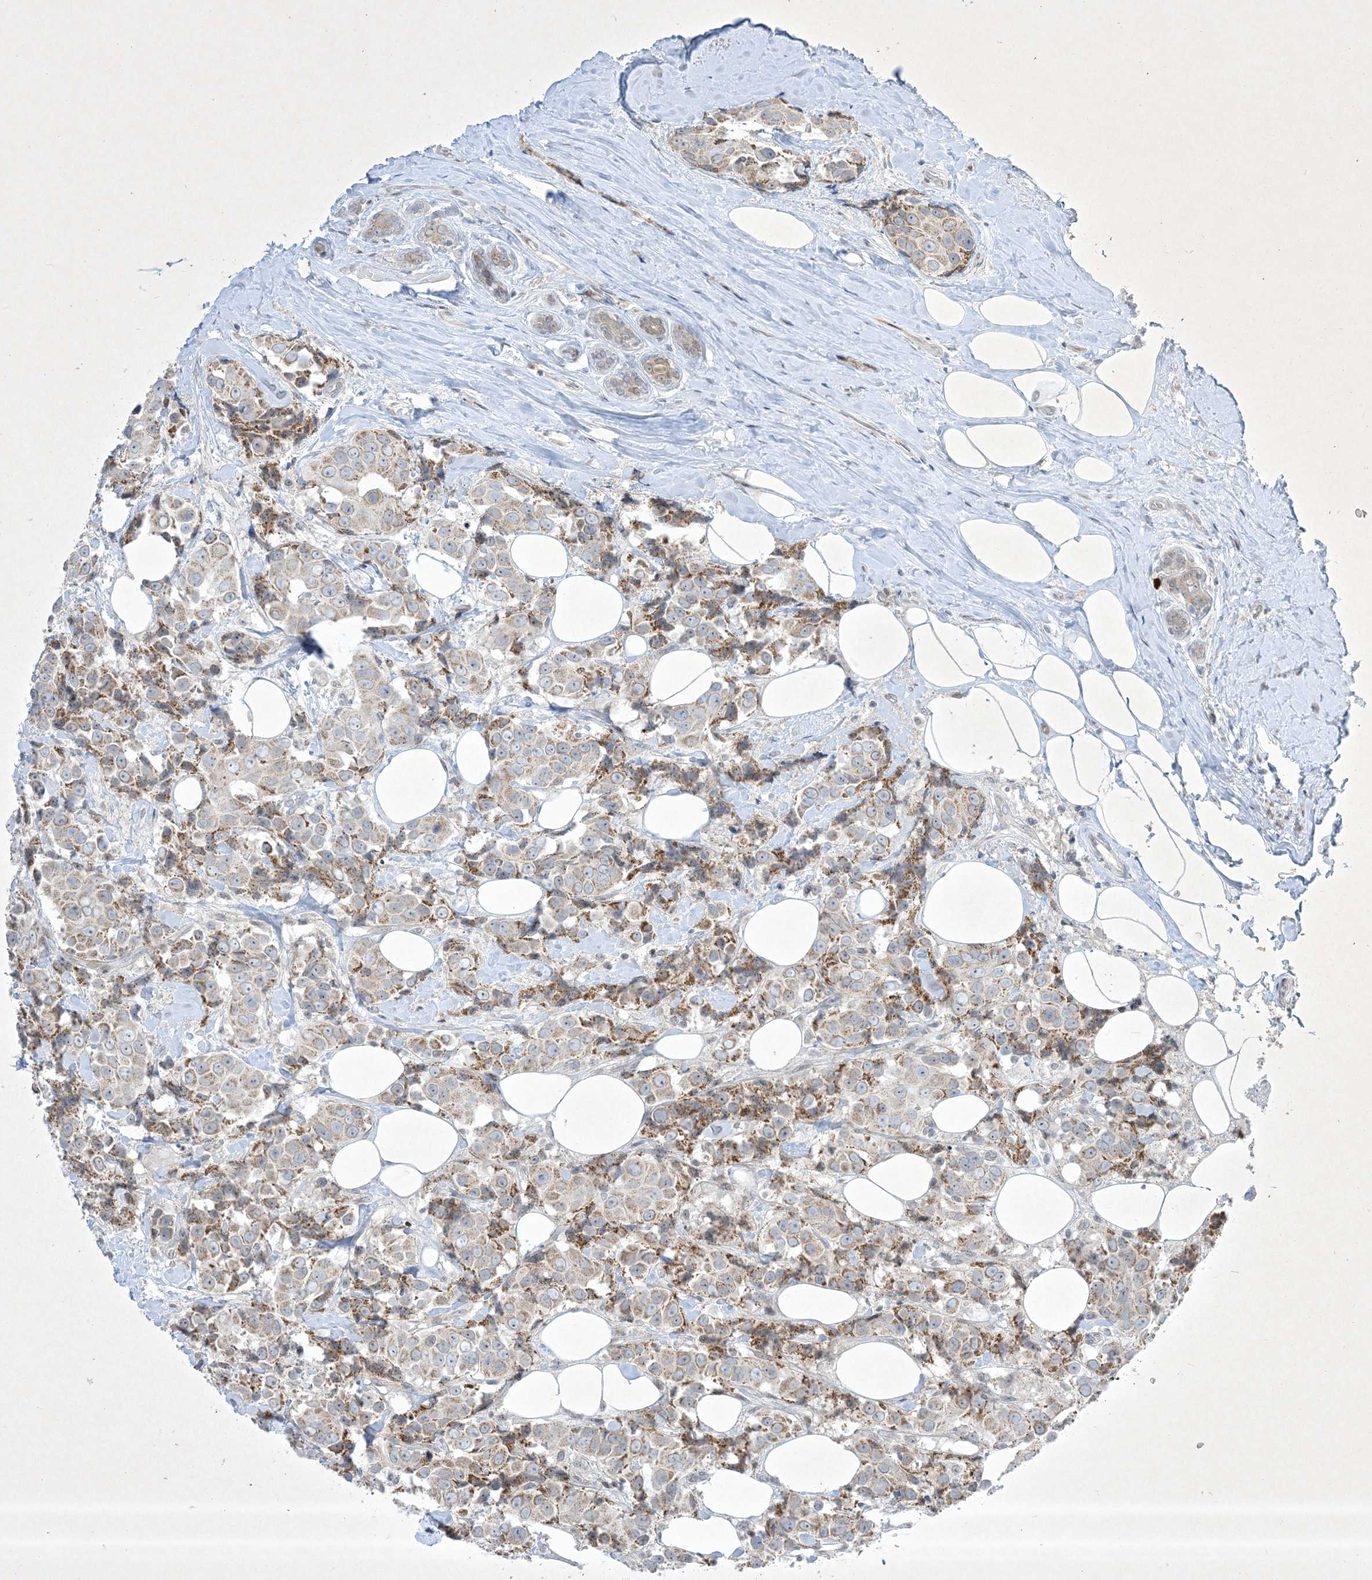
{"staining": {"intensity": "weak", "quantity": "25%-75%", "location": "cytoplasmic/membranous"}, "tissue": "breast cancer", "cell_type": "Tumor cells", "image_type": "cancer", "snomed": [{"axis": "morphology", "description": "Normal tissue, NOS"}, {"axis": "morphology", "description": "Duct carcinoma"}, {"axis": "topography", "description": "Breast"}], "caption": "Brown immunohistochemical staining in breast cancer shows weak cytoplasmic/membranous expression in about 25%-75% of tumor cells.", "gene": "SOGA3", "patient": {"sex": "female", "age": 39}}